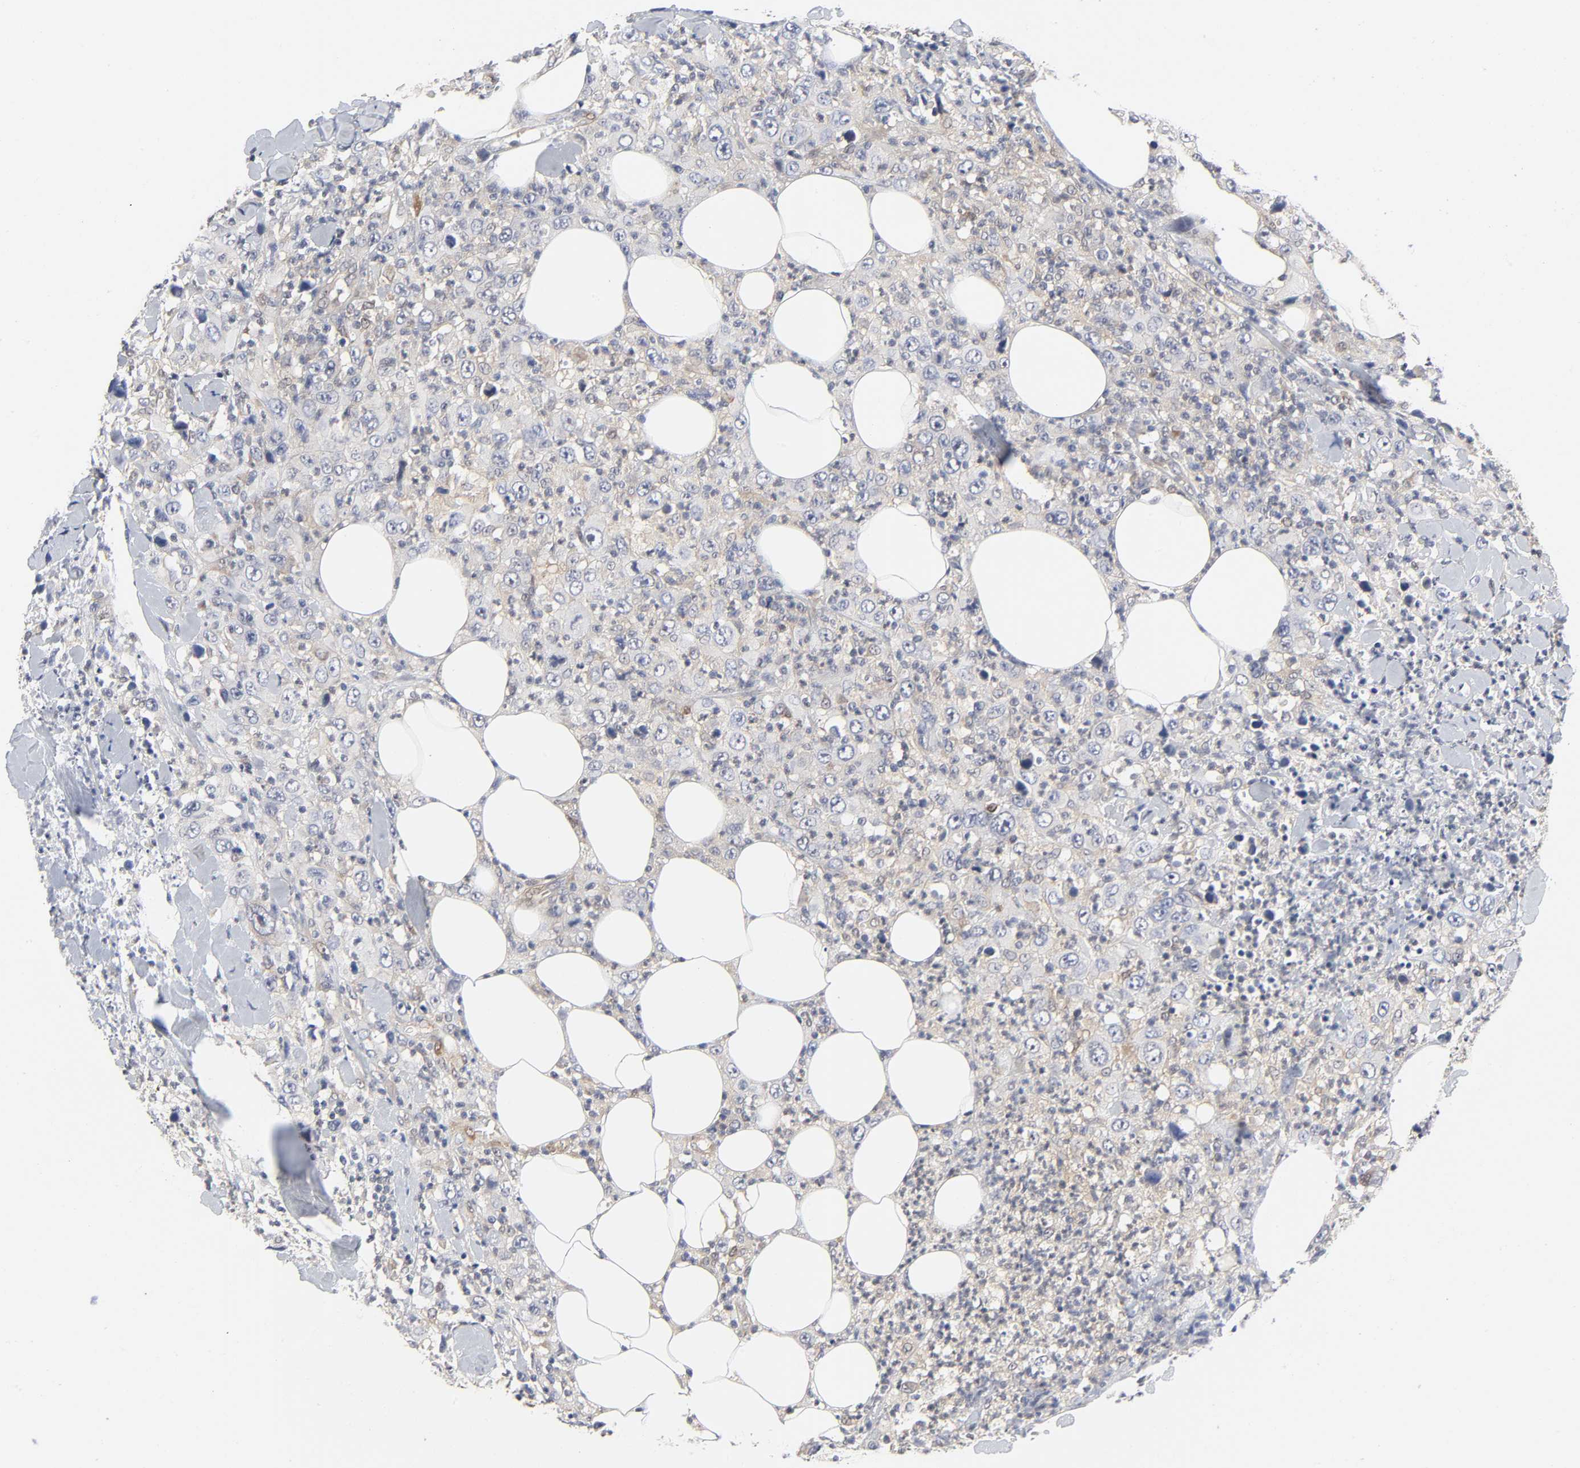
{"staining": {"intensity": "weak", "quantity": "25%-75%", "location": "cytoplasmic/membranous"}, "tissue": "thyroid cancer", "cell_type": "Tumor cells", "image_type": "cancer", "snomed": [{"axis": "morphology", "description": "Carcinoma, NOS"}, {"axis": "topography", "description": "Thyroid gland"}], "caption": "Thyroid cancer (carcinoma) was stained to show a protein in brown. There is low levels of weak cytoplasmic/membranous staining in about 25%-75% of tumor cells.", "gene": "PTEN", "patient": {"sex": "female", "age": 77}}